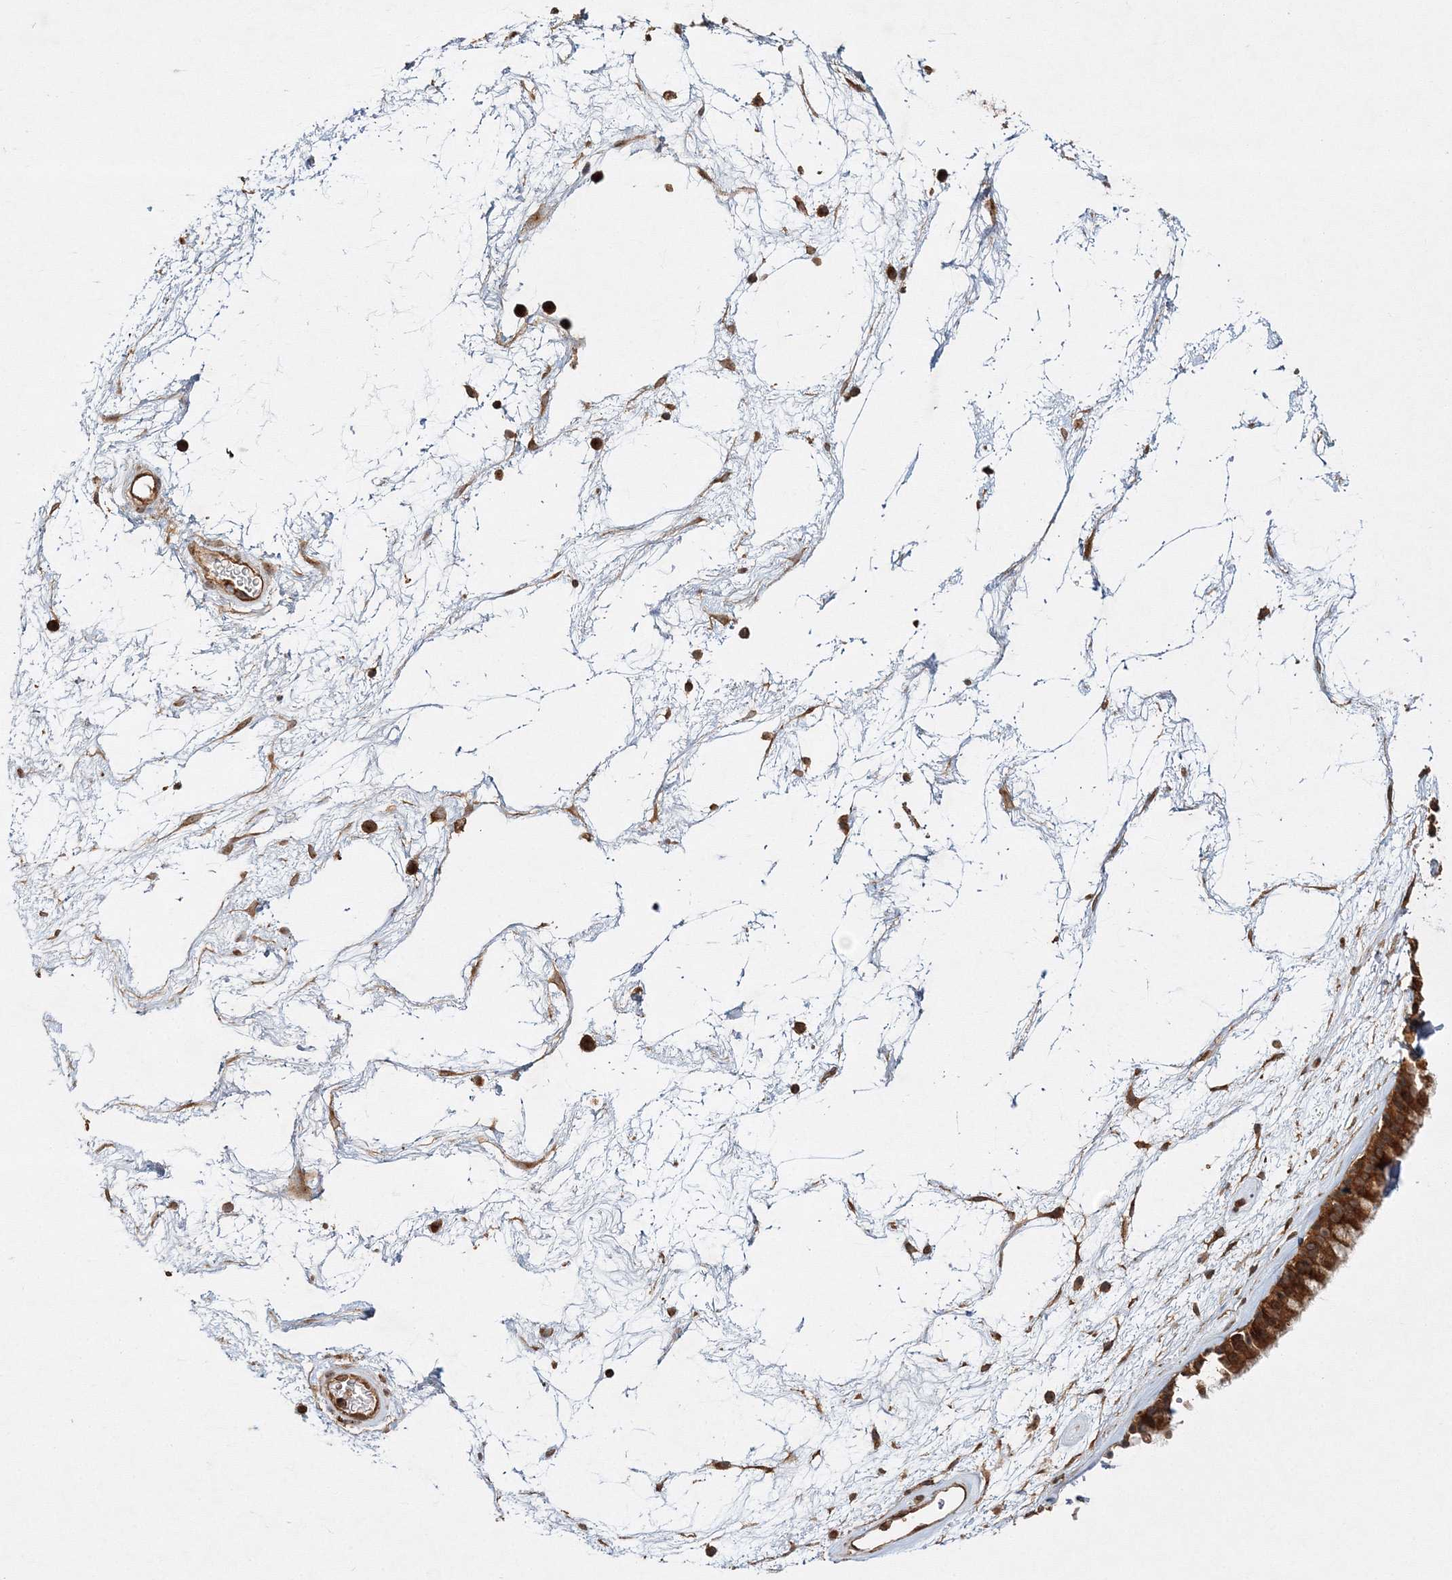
{"staining": {"intensity": "strong", "quantity": ">75%", "location": "cytoplasmic/membranous"}, "tissue": "nasopharynx", "cell_type": "Respiratory epithelial cells", "image_type": "normal", "snomed": [{"axis": "morphology", "description": "Normal tissue, NOS"}, {"axis": "morphology", "description": "Inflammation, NOS"}, {"axis": "topography", "description": "Nasopharynx"}], "caption": "IHC micrograph of unremarkable nasopharynx: nasopharynx stained using IHC exhibits high levels of strong protein expression localized specifically in the cytoplasmic/membranous of respiratory epithelial cells, appearing as a cytoplasmic/membranous brown color.", "gene": "WDR37", "patient": {"sex": "male", "age": 48}}